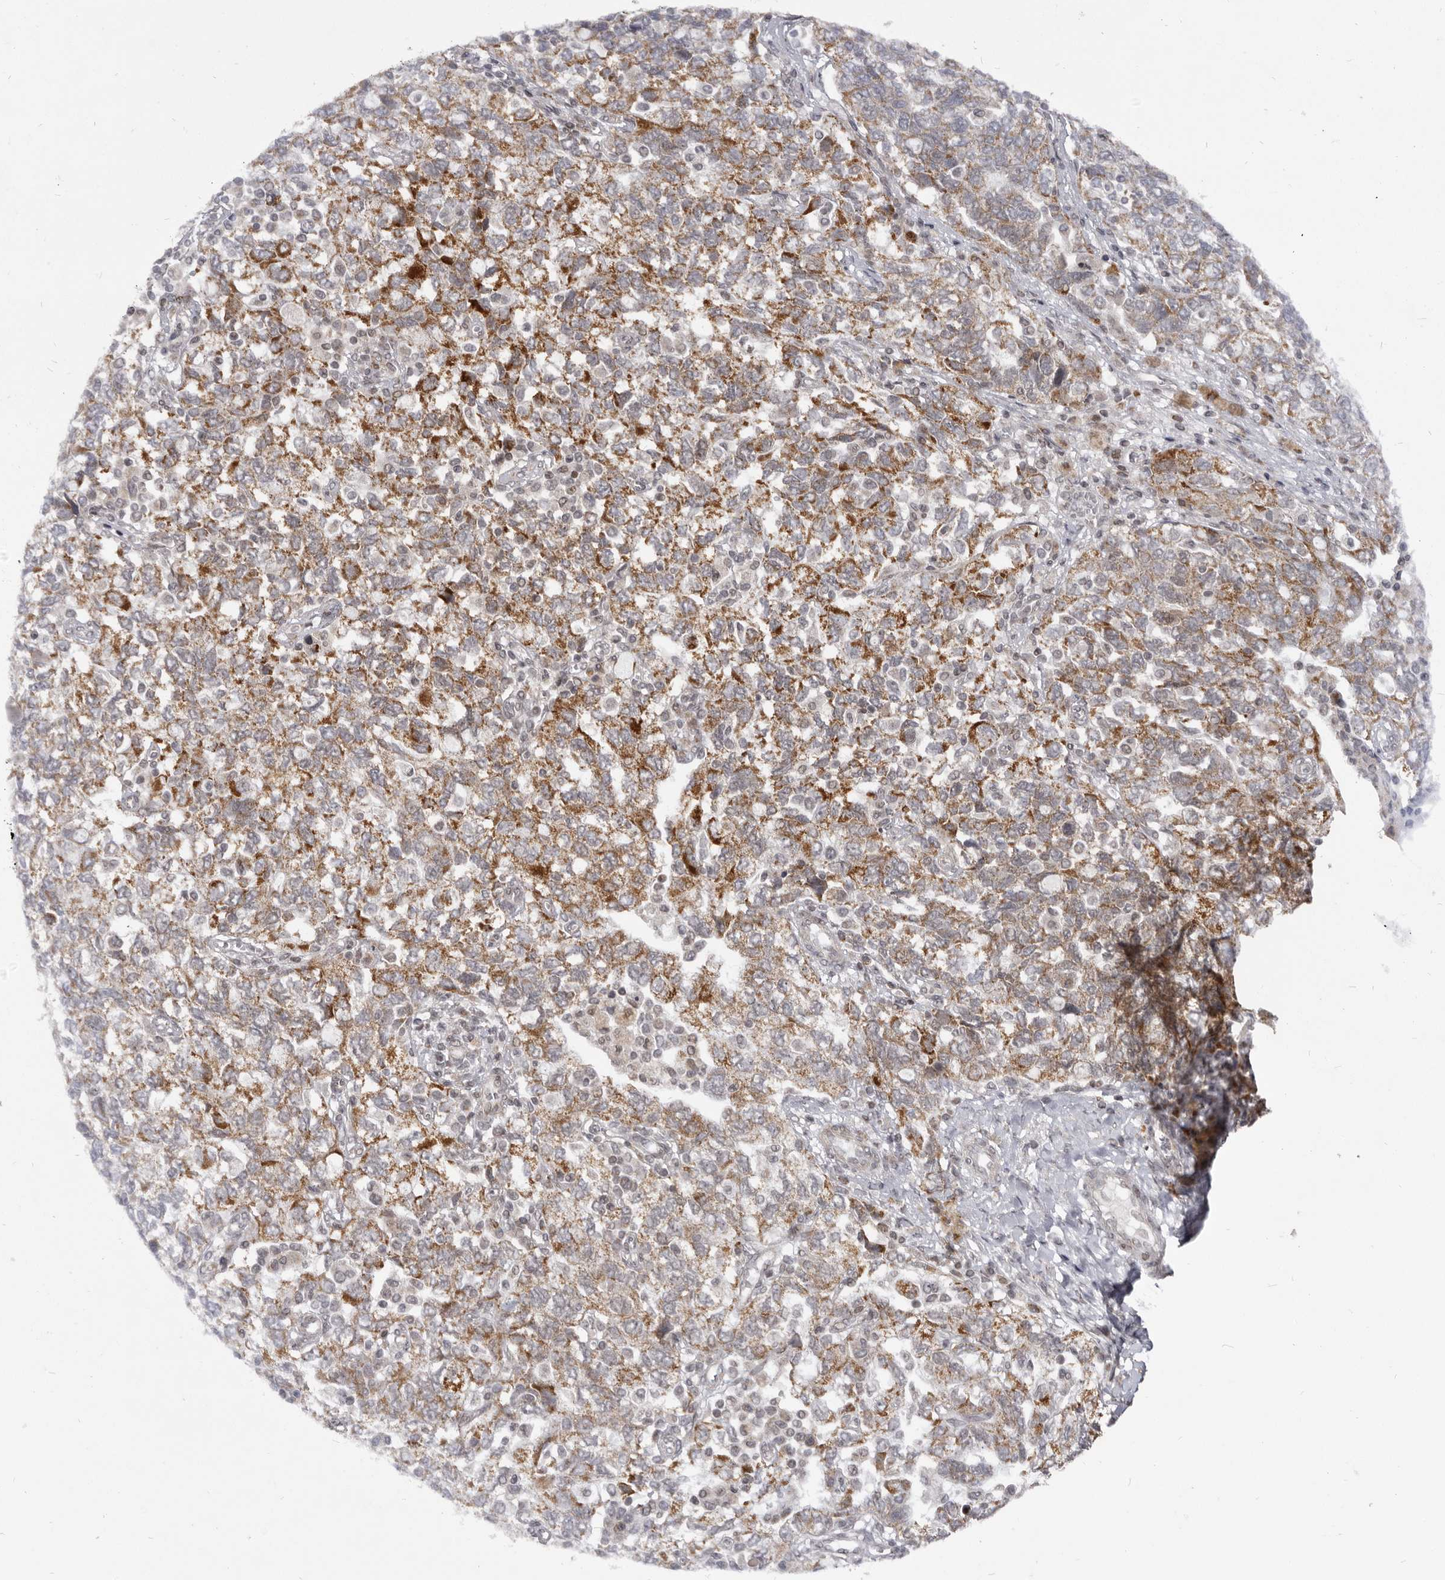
{"staining": {"intensity": "moderate", "quantity": ">75%", "location": "cytoplasmic/membranous"}, "tissue": "ovarian cancer", "cell_type": "Tumor cells", "image_type": "cancer", "snomed": [{"axis": "morphology", "description": "Carcinoma, NOS"}, {"axis": "morphology", "description": "Cystadenocarcinoma, serous, NOS"}, {"axis": "topography", "description": "Ovary"}], "caption": "Immunohistochemistry (IHC) micrograph of serous cystadenocarcinoma (ovarian) stained for a protein (brown), which displays medium levels of moderate cytoplasmic/membranous positivity in about >75% of tumor cells.", "gene": "THUMPD1", "patient": {"sex": "female", "age": 69}}